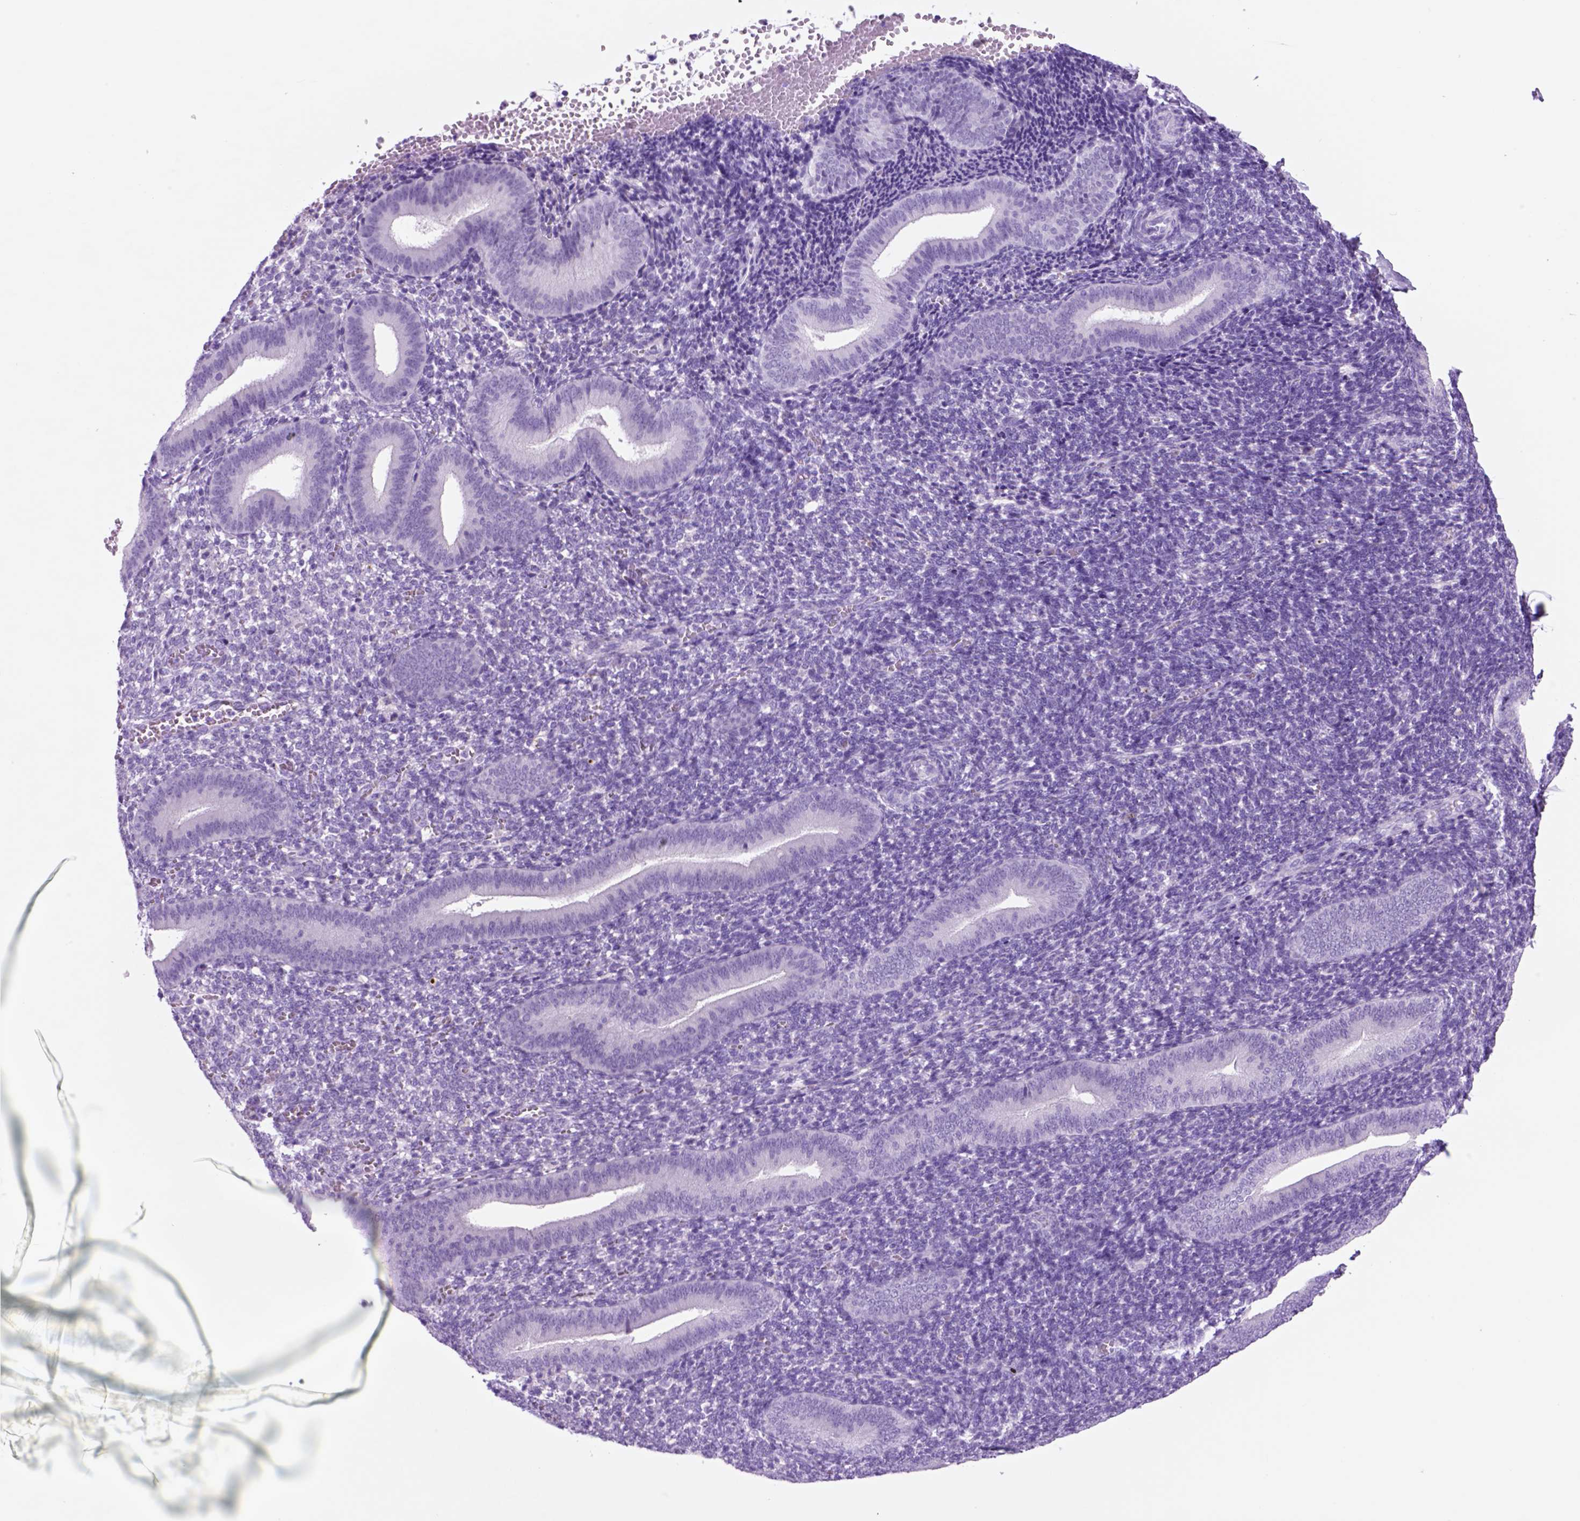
{"staining": {"intensity": "negative", "quantity": "none", "location": "none"}, "tissue": "endometrium", "cell_type": "Cells in endometrial stroma", "image_type": "normal", "snomed": [{"axis": "morphology", "description": "Normal tissue, NOS"}, {"axis": "topography", "description": "Endometrium"}], "caption": "Protein analysis of unremarkable endometrium exhibits no significant staining in cells in endometrial stroma.", "gene": "HHIPL2", "patient": {"sex": "female", "age": 25}}